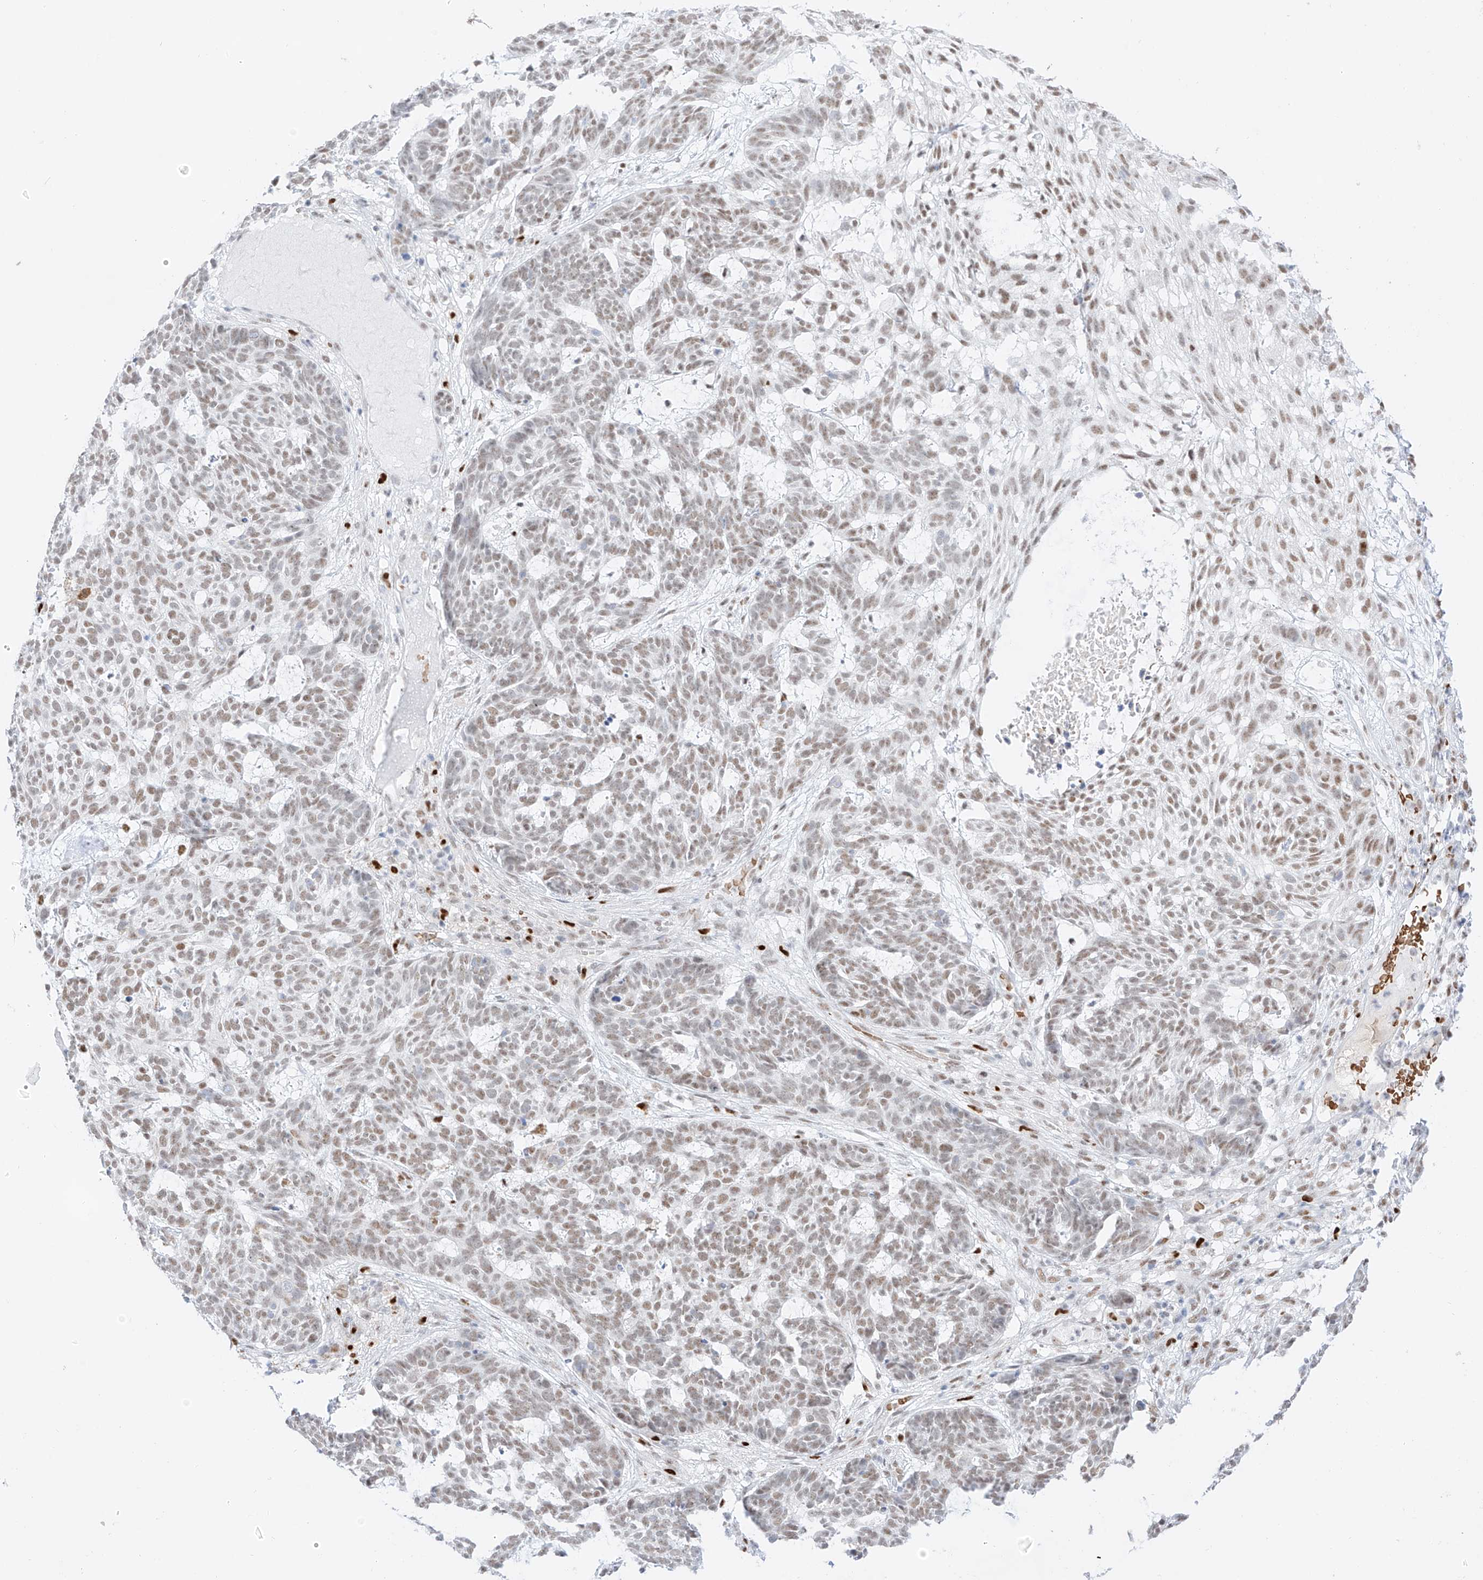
{"staining": {"intensity": "weak", "quantity": "25%-75%", "location": "nuclear"}, "tissue": "skin cancer", "cell_type": "Tumor cells", "image_type": "cancer", "snomed": [{"axis": "morphology", "description": "Basal cell carcinoma"}, {"axis": "topography", "description": "Skin"}], "caption": "This histopathology image shows IHC staining of basal cell carcinoma (skin), with low weak nuclear staining in approximately 25%-75% of tumor cells.", "gene": "APIP", "patient": {"sex": "male", "age": 85}}